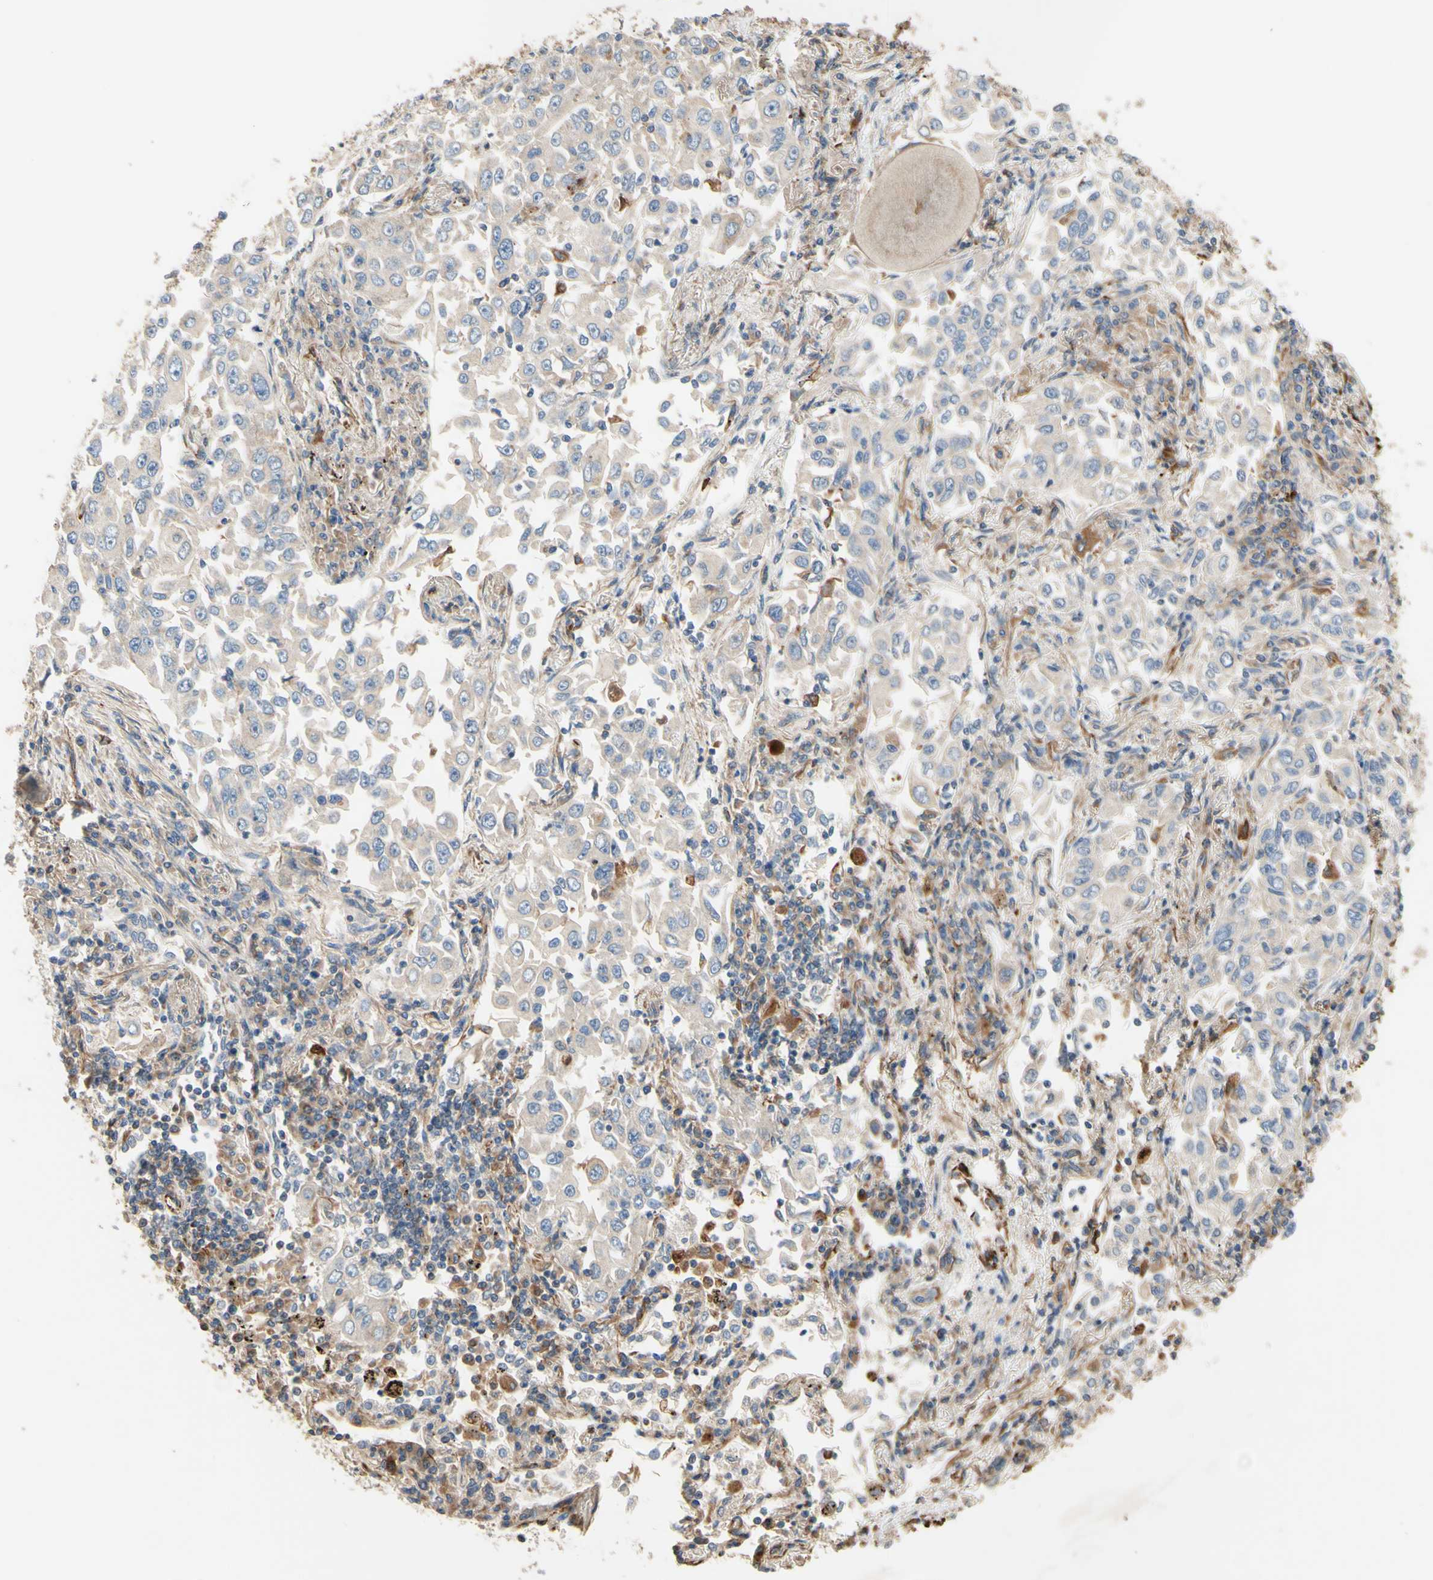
{"staining": {"intensity": "weak", "quantity": "<25%", "location": "cytoplasmic/membranous"}, "tissue": "lung cancer", "cell_type": "Tumor cells", "image_type": "cancer", "snomed": [{"axis": "morphology", "description": "Adenocarcinoma, NOS"}, {"axis": "topography", "description": "Lung"}], "caption": "The micrograph displays no significant expression in tumor cells of lung cancer (adenocarcinoma). (DAB immunohistochemistry (IHC) visualized using brightfield microscopy, high magnification).", "gene": "TRAF2", "patient": {"sex": "male", "age": 84}}